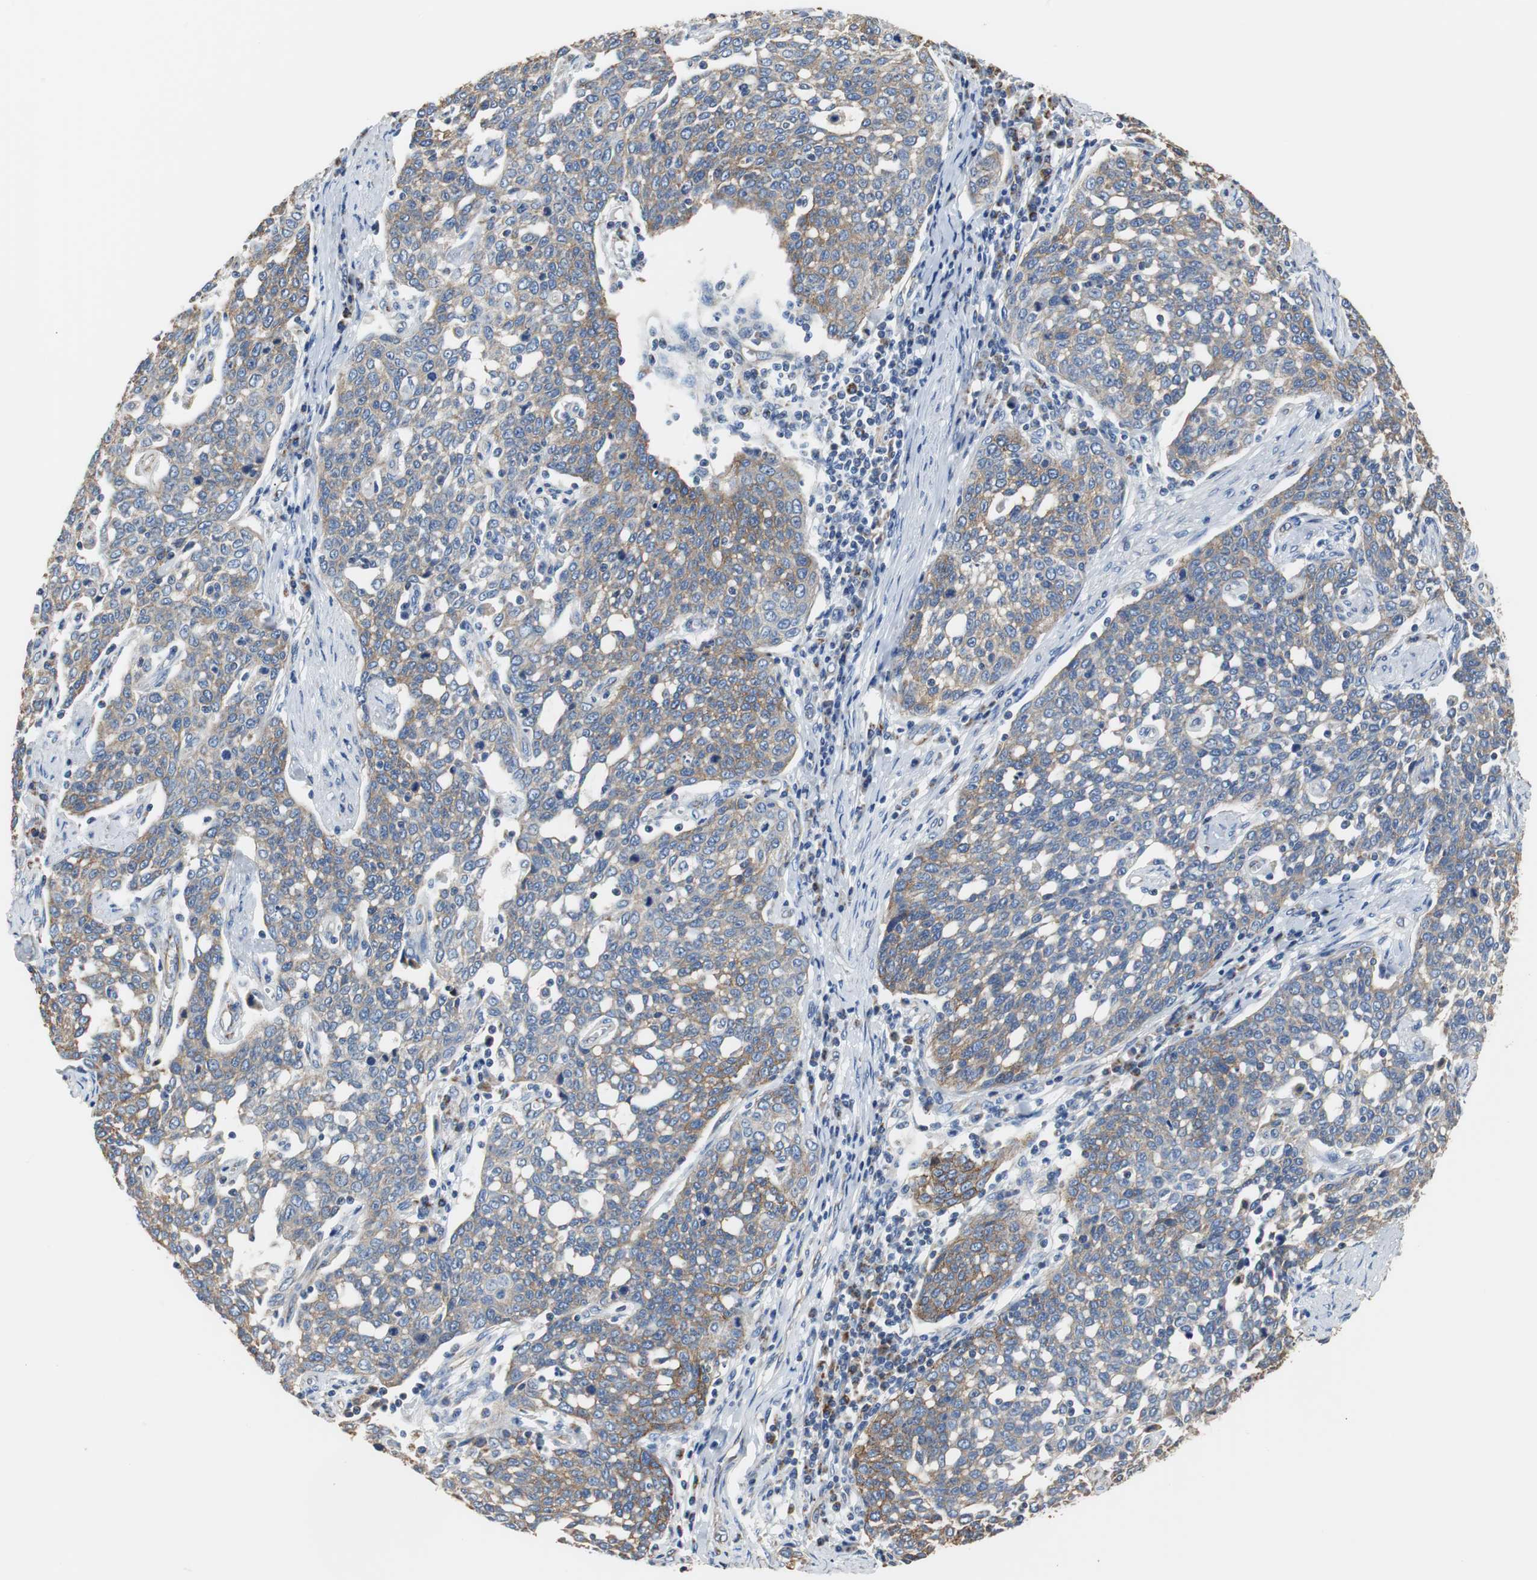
{"staining": {"intensity": "weak", "quantity": ">75%", "location": "cytoplasmic/membranous"}, "tissue": "cervical cancer", "cell_type": "Tumor cells", "image_type": "cancer", "snomed": [{"axis": "morphology", "description": "Squamous cell carcinoma, NOS"}, {"axis": "topography", "description": "Cervix"}], "caption": "Protein expression analysis of cervical cancer reveals weak cytoplasmic/membranous positivity in approximately >75% of tumor cells.", "gene": "PCK1", "patient": {"sex": "female", "age": 34}}